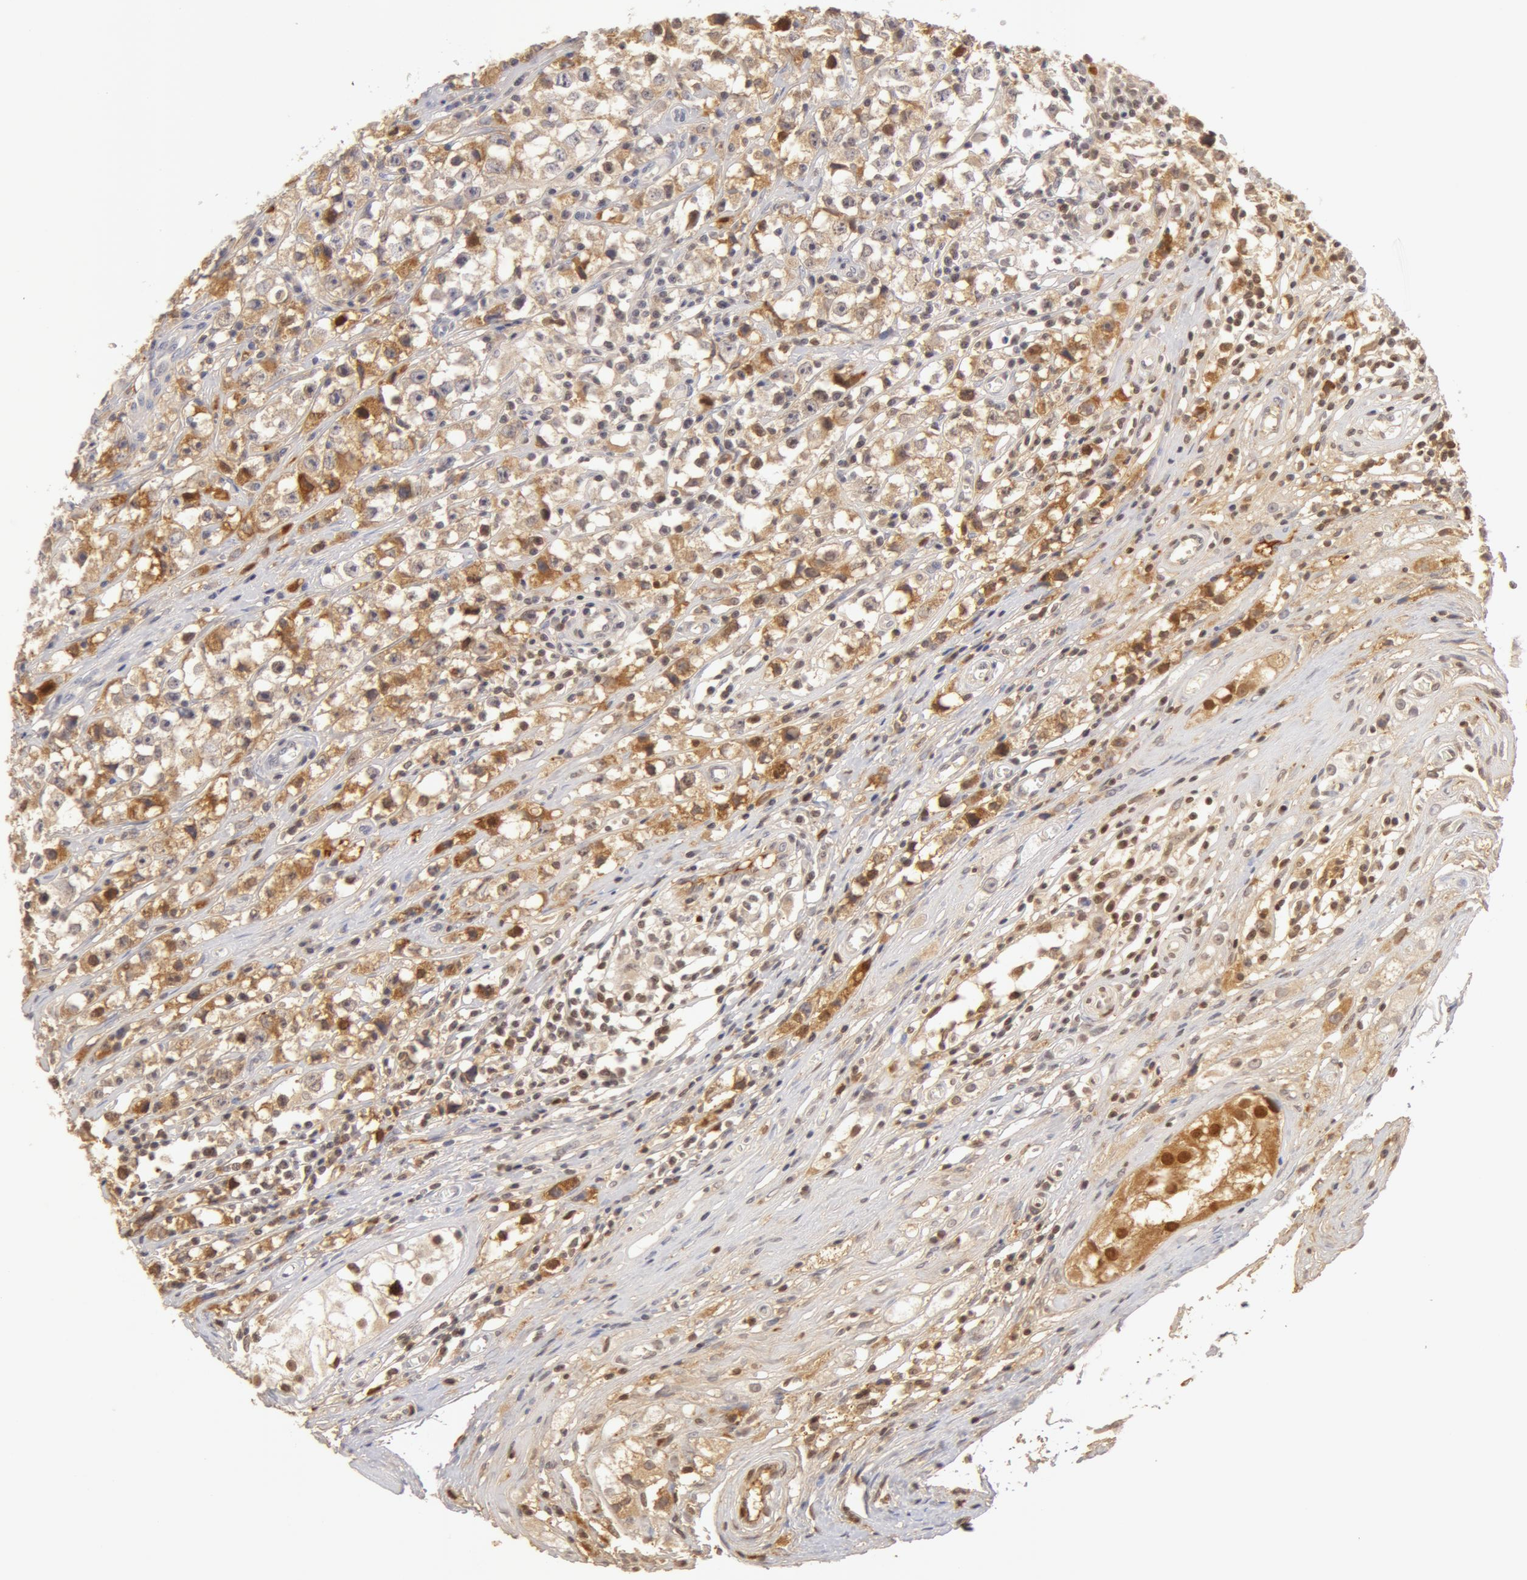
{"staining": {"intensity": "negative", "quantity": "none", "location": "none"}, "tissue": "testis cancer", "cell_type": "Tumor cells", "image_type": "cancer", "snomed": [{"axis": "morphology", "description": "Seminoma, NOS"}, {"axis": "topography", "description": "Testis"}], "caption": "Tumor cells show no significant protein positivity in testis cancer.", "gene": "AHSG", "patient": {"sex": "male", "age": 35}}